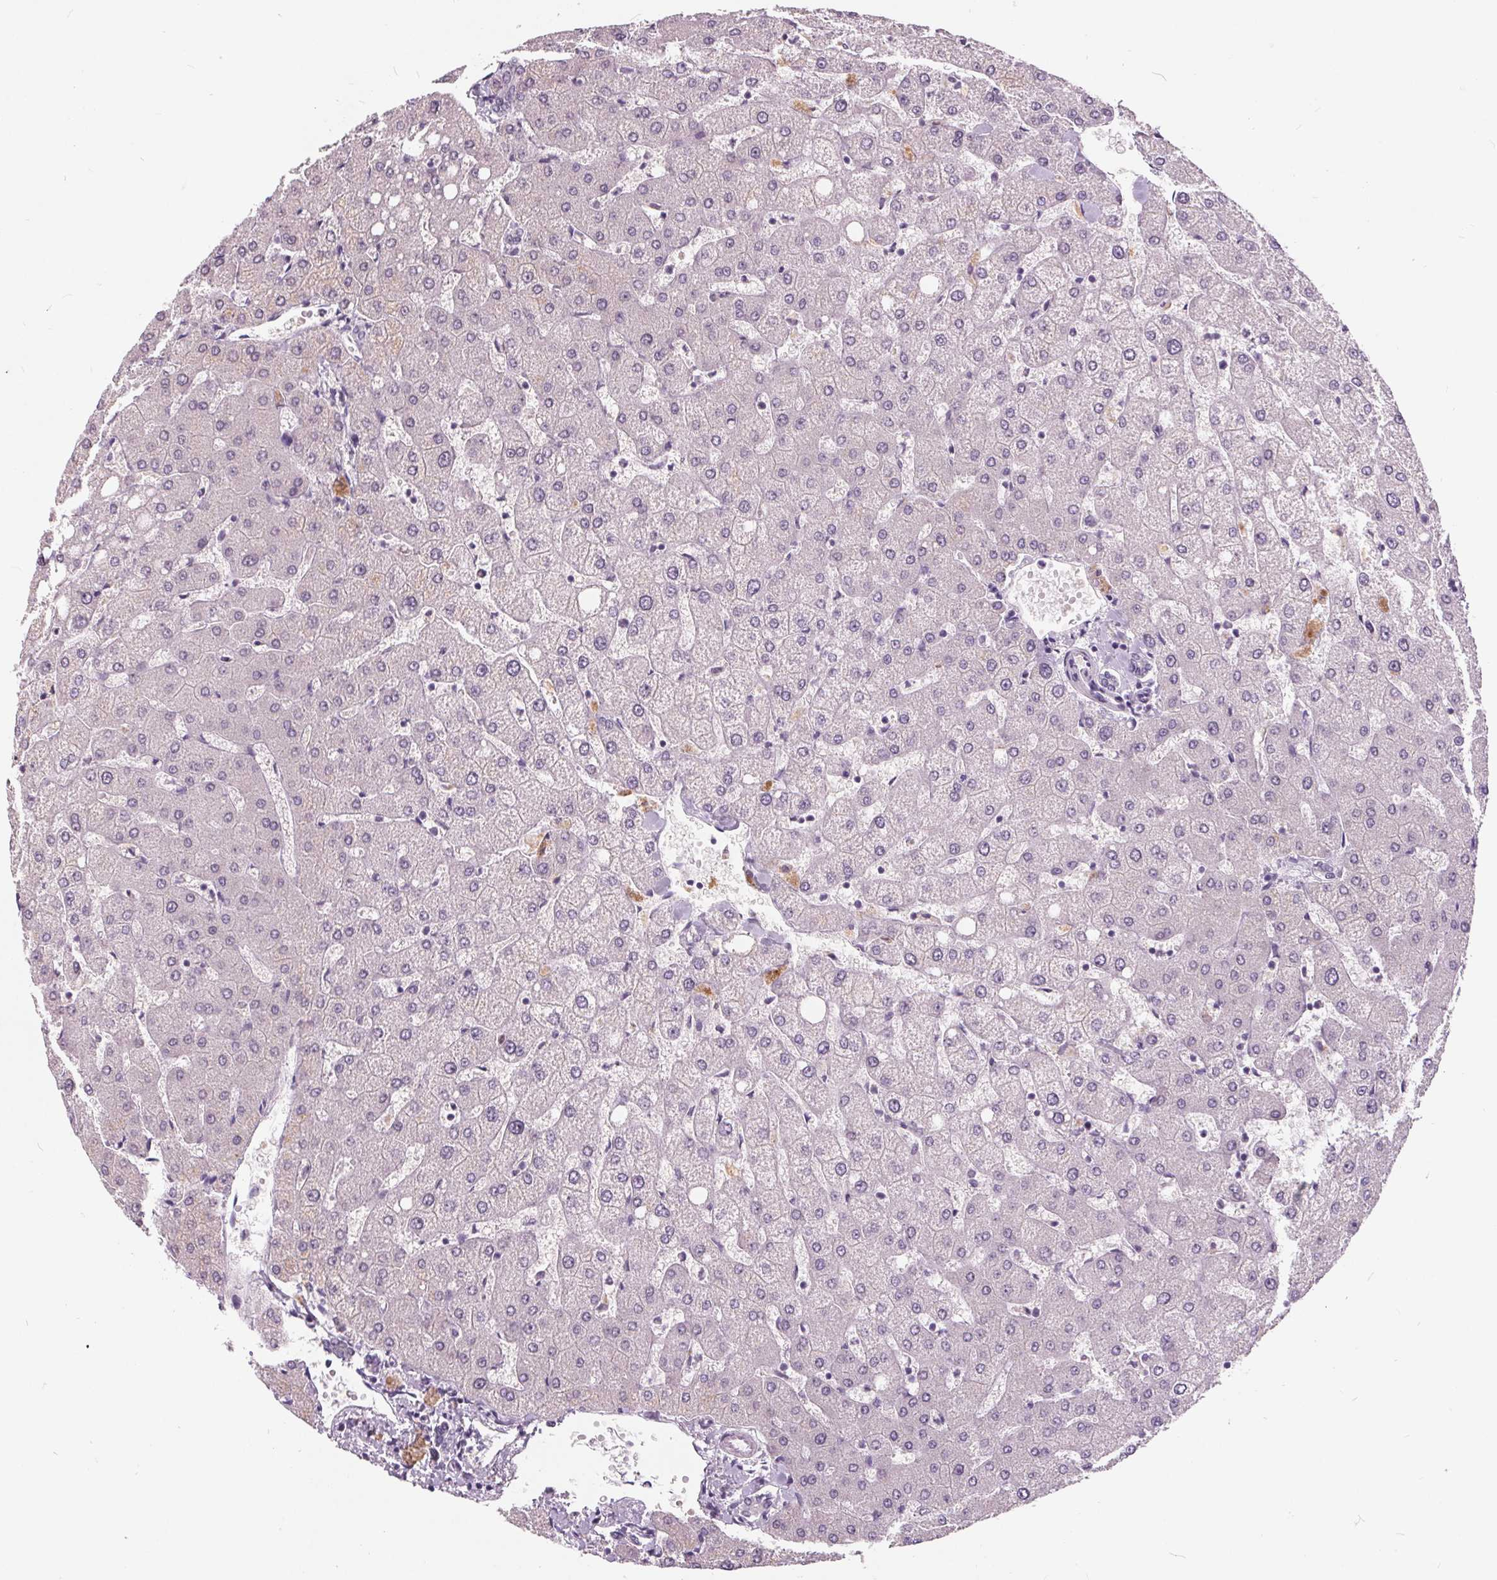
{"staining": {"intensity": "negative", "quantity": "none", "location": "none"}, "tissue": "liver", "cell_type": "Cholangiocytes", "image_type": "normal", "snomed": [{"axis": "morphology", "description": "Normal tissue, NOS"}, {"axis": "topography", "description": "Liver"}], "caption": "This is a micrograph of IHC staining of normal liver, which shows no expression in cholangiocytes. Brightfield microscopy of immunohistochemistry (IHC) stained with DAB (3,3'-diaminobenzidine) (brown) and hematoxylin (blue), captured at high magnification.", "gene": "PLA2G2E", "patient": {"sex": "female", "age": 54}}